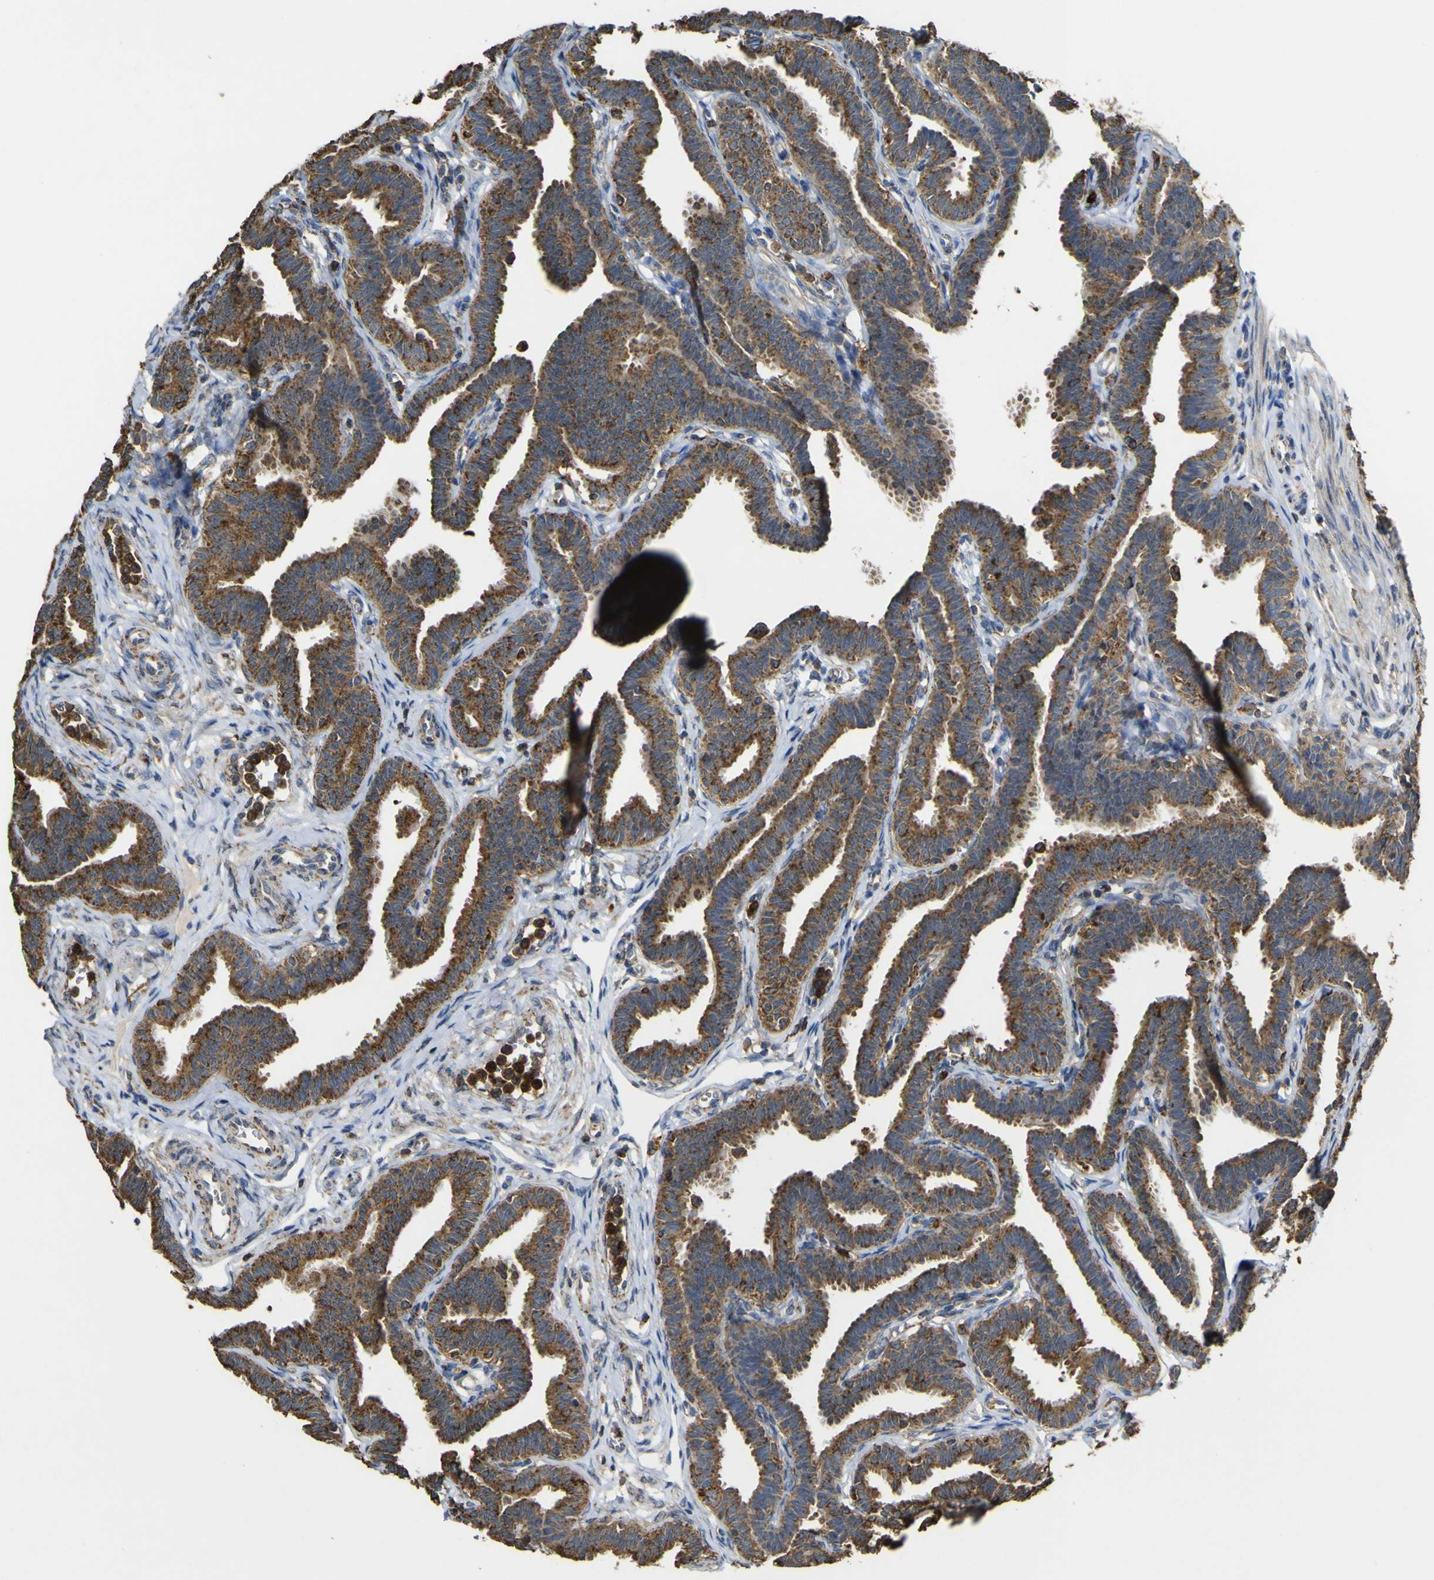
{"staining": {"intensity": "moderate", "quantity": ">75%", "location": "cytoplasmic/membranous"}, "tissue": "fallopian tube", "cell_type": "Glandular cells", "image_type": "normal", "snomed": [{"axis": "morphology", "description": "Normal tissue, NOS"}, {"axis": "topography", "description": "Fallopian tube"}, {"axis": "topography", "description": "Ovary"}], "caption": "A high-resolution photomicrograph shows IHC staining of benign fallopian tube, which reveals moderate cytoplasmic/membranous positivity in approximately >75% of glandular cells.", "gene": "ACSL3", "patient": {"sex": "female", "age": 23}}